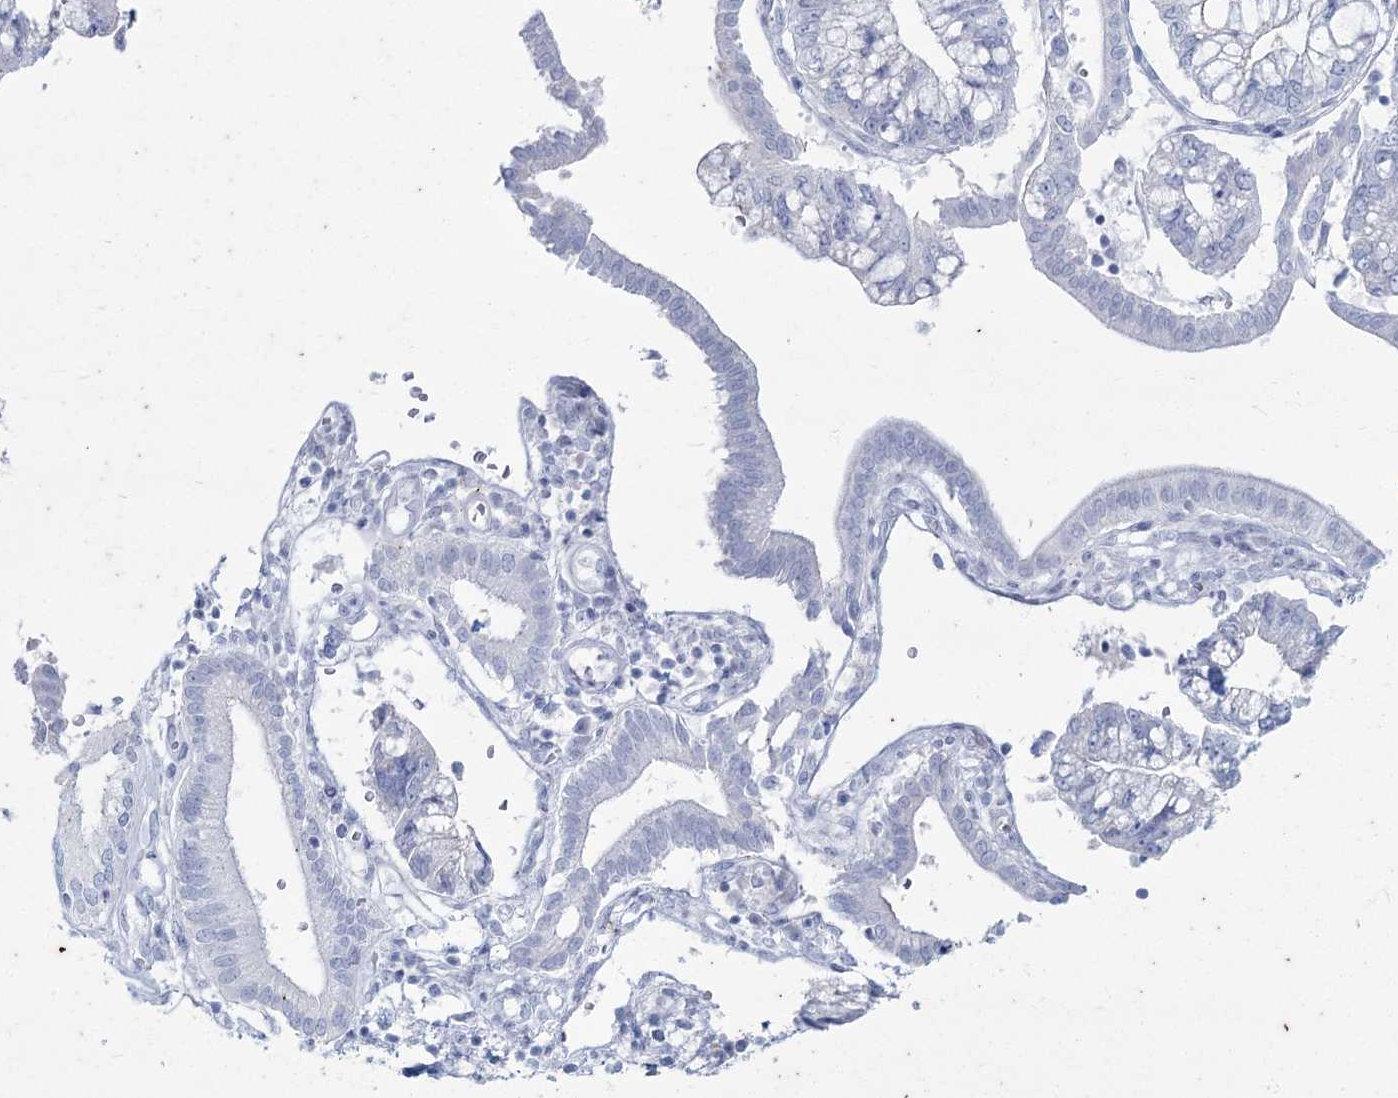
{"staining": {"intensity": "negative", "quantity": "none", "location": "none"}, "tissue": "pancreatic cancer", "cell_type": "Tumor cells", "image_type": "cancer", "snomed": [{"axis": "morphology", "description": "Adenocarcinoma, NOS"}, {"axis": "topography", "description": "Pancreas"}], "caption": "Tumor cells show no significant staining in pancreatic cancer (adenocarcinoma).", "gene": "SLC6A19", "patient": {"sex": "female", "age": 73}}